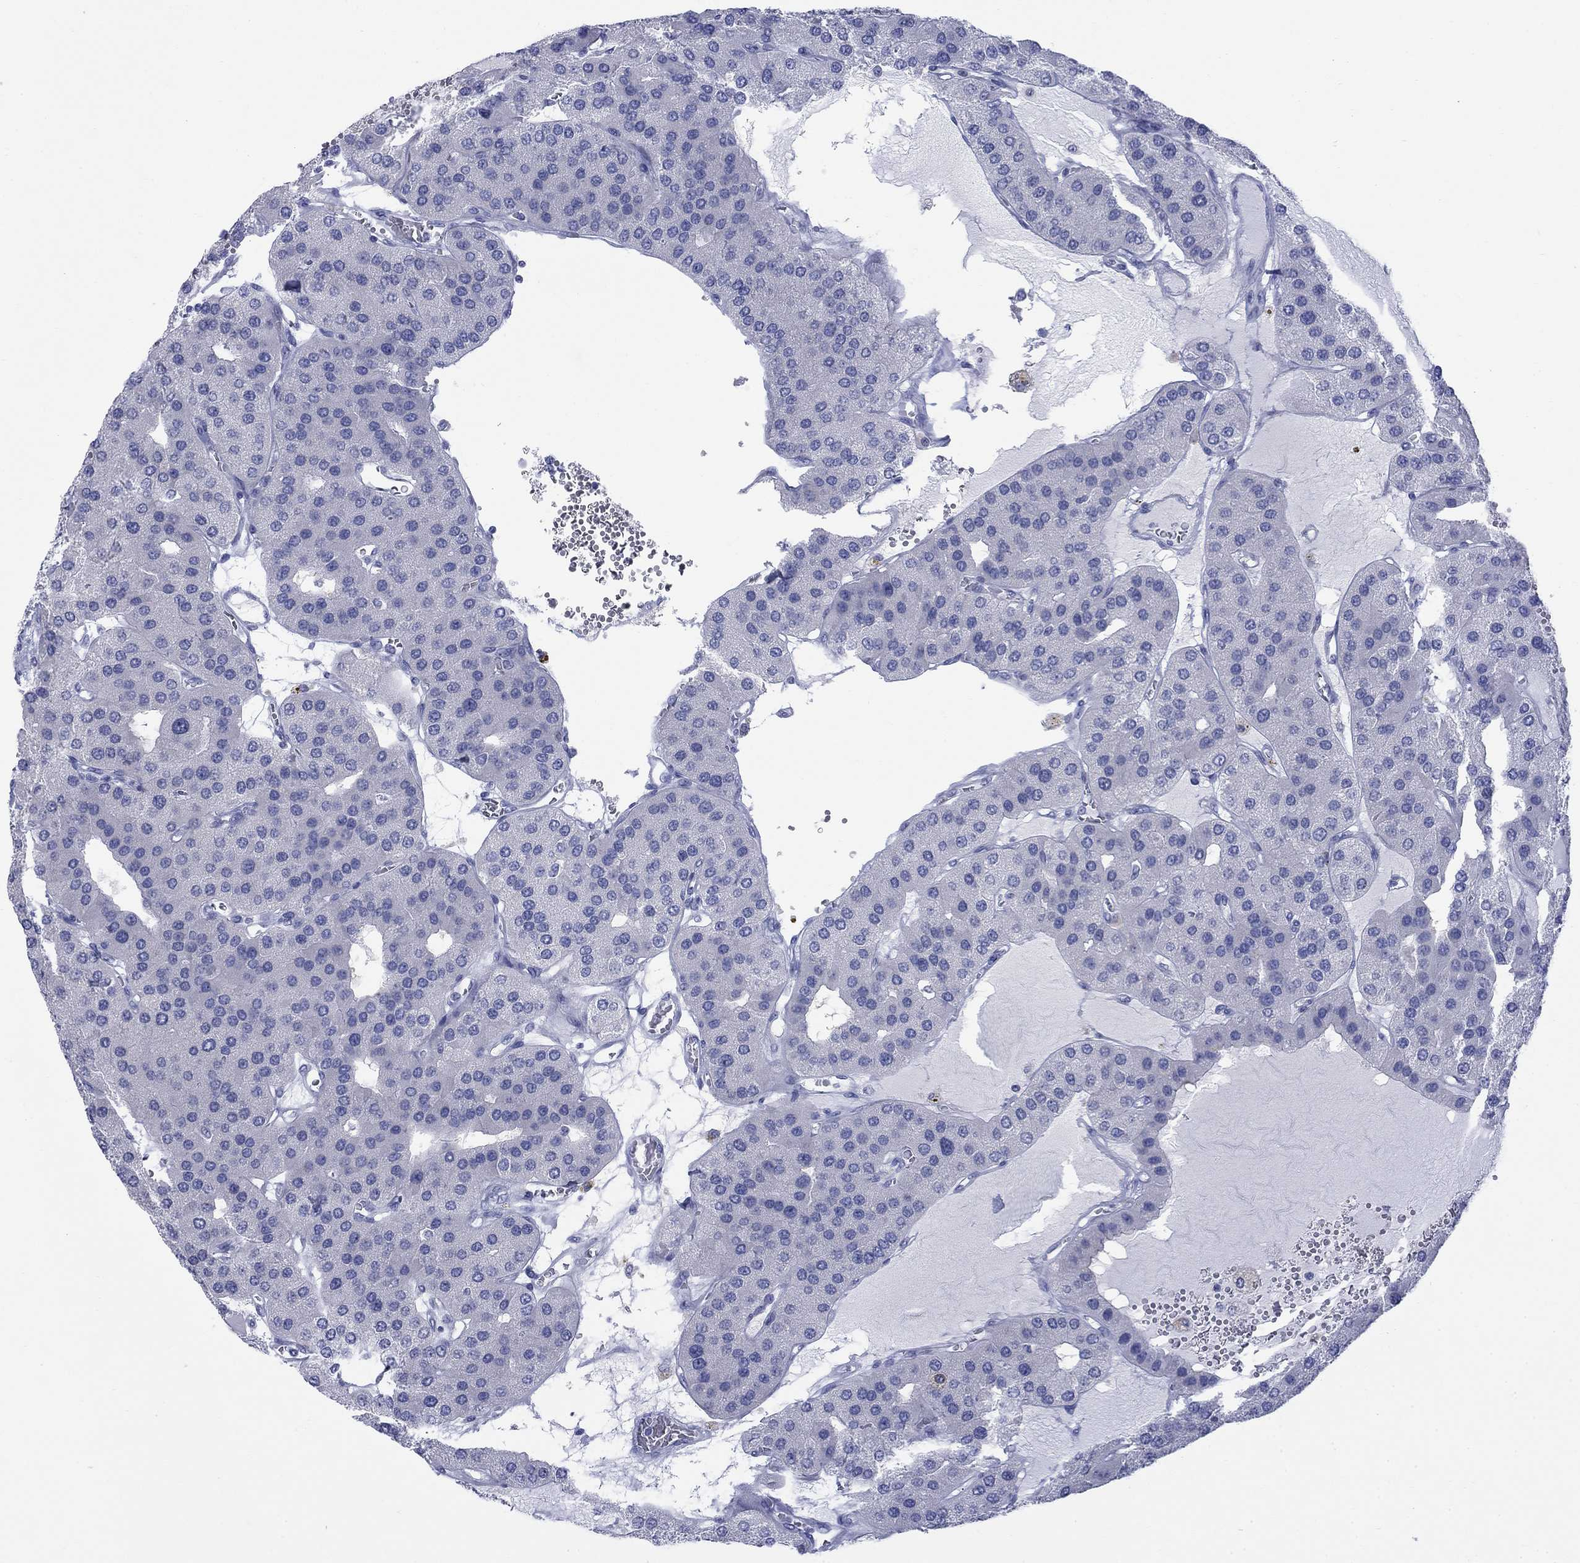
{"staining": {"intensity": "negative", "quantity": "none", "location": "none"}, "tissue": "parathyroid gland", "cell_type": "Glandular cells", "image_type": "normal", "snomed": [{"axis": "morphology", "description": "Normal tissue, NOS"}, {"axis": "morphology", "description": "Adenoma, NOS"}, {"axis": "topography", "description": "Parathyroid gland"}], "caption": "Micrograph shows no significant protein positivity in glandular cells of benign parathyroid gland. (Brightfield microscopy of DAB (3,3'-diaminobenzidine) immunohistochemistry (IHC) at high magnification).", "gene": "IGF2BP3", "patient": {"sex": "female", "age": 86}}